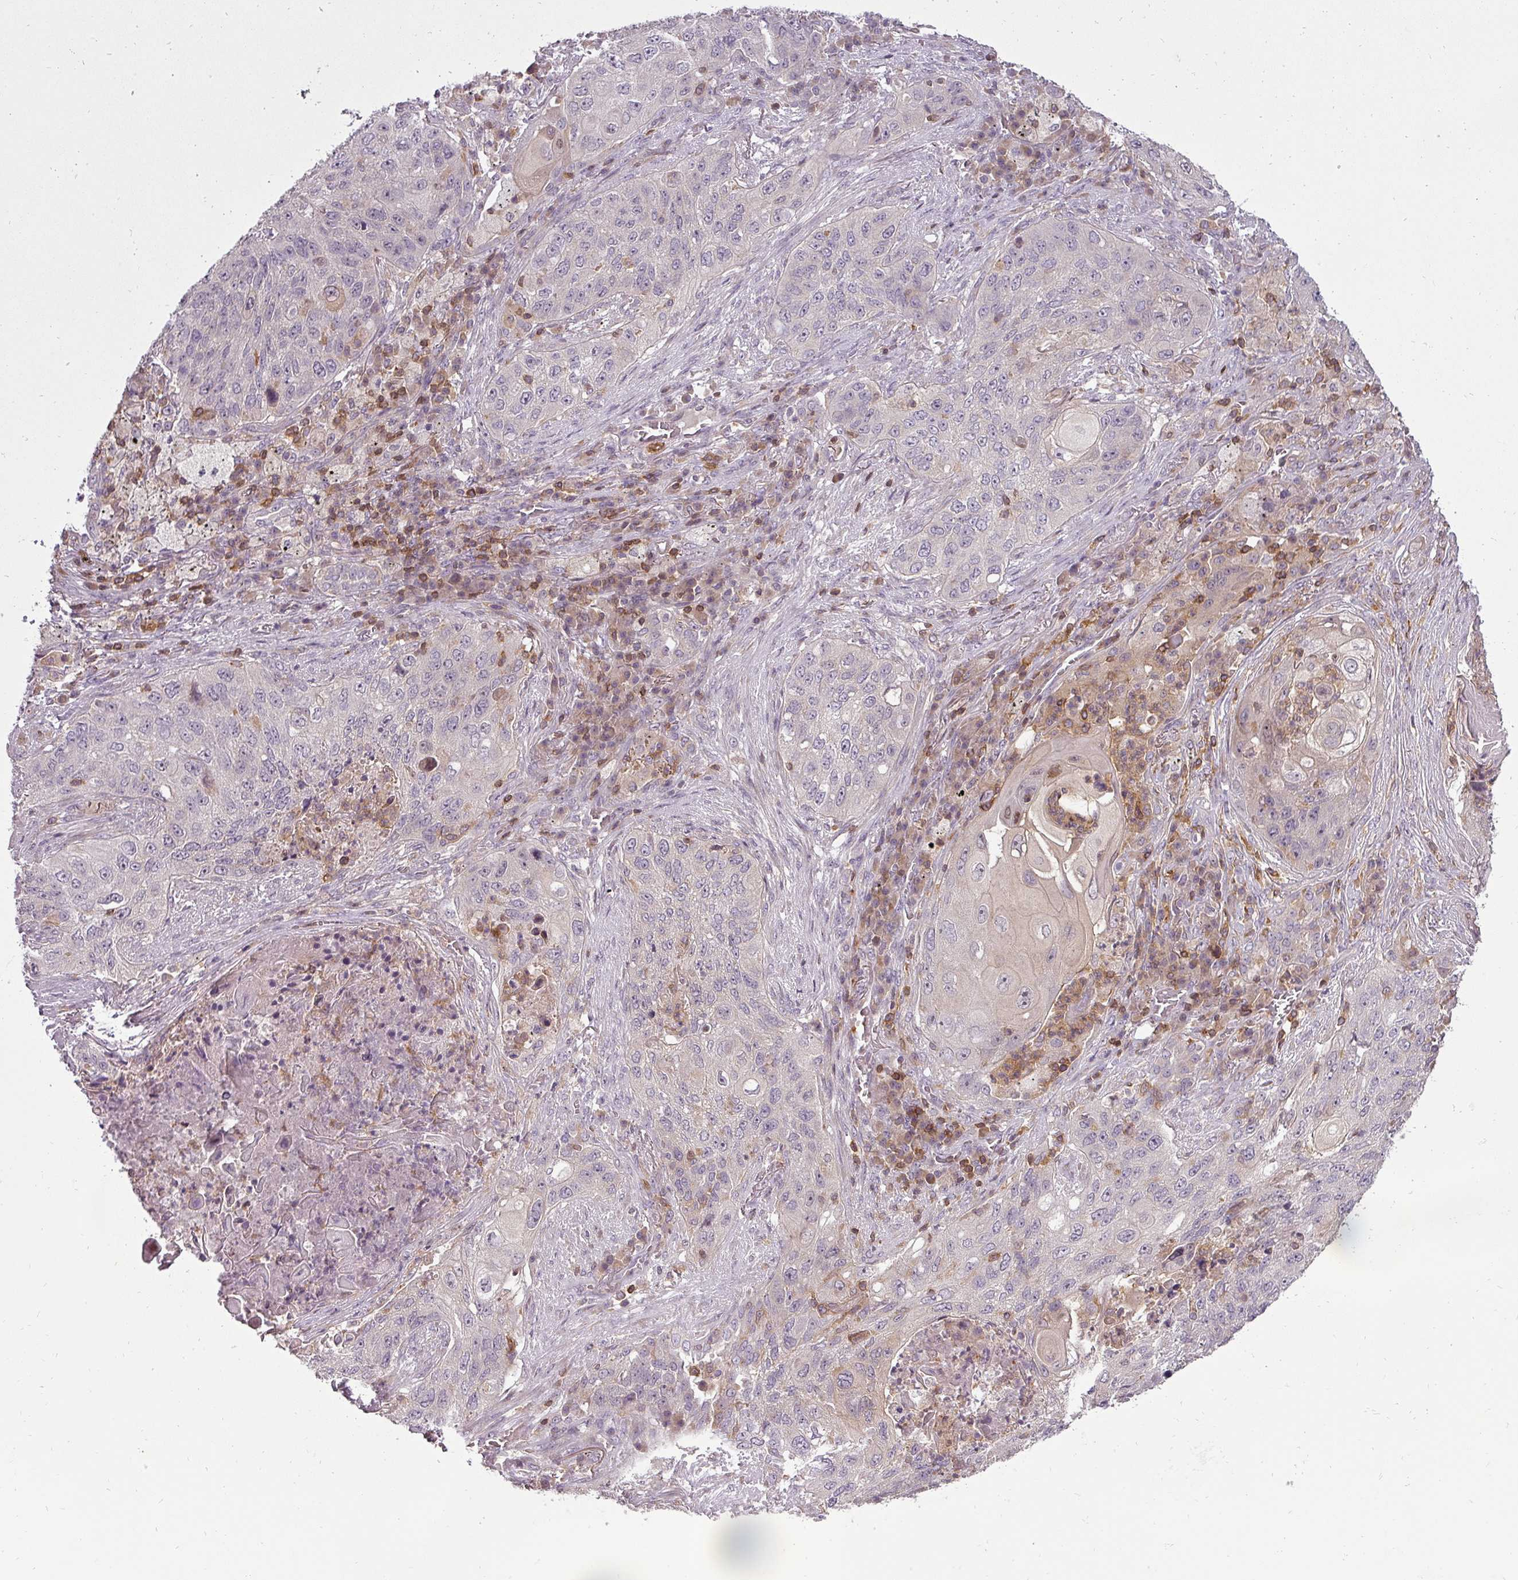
{"staining": {"intensity": "negative", "quantity": "none", "location": "none"}, "tissue": "lung cancer", "cell_type": "Tumor cells", "image_type": "cancer", "snomed": [{"axis": "morphology", "description": "Squamous cell carcinoma, NOS"}, {"axis": "topography", "description": "Lung"}], "caption": "An immunohistochemistry micrograph of lung cancer (squamous cell carcinoma) is shown. There is no staining in tumor cells of lung cancer (squamous cell carcinoma). (DAB IHC, high magnification).", "gene": "STK4", "patient": {"sex": "female", "age": 63}}